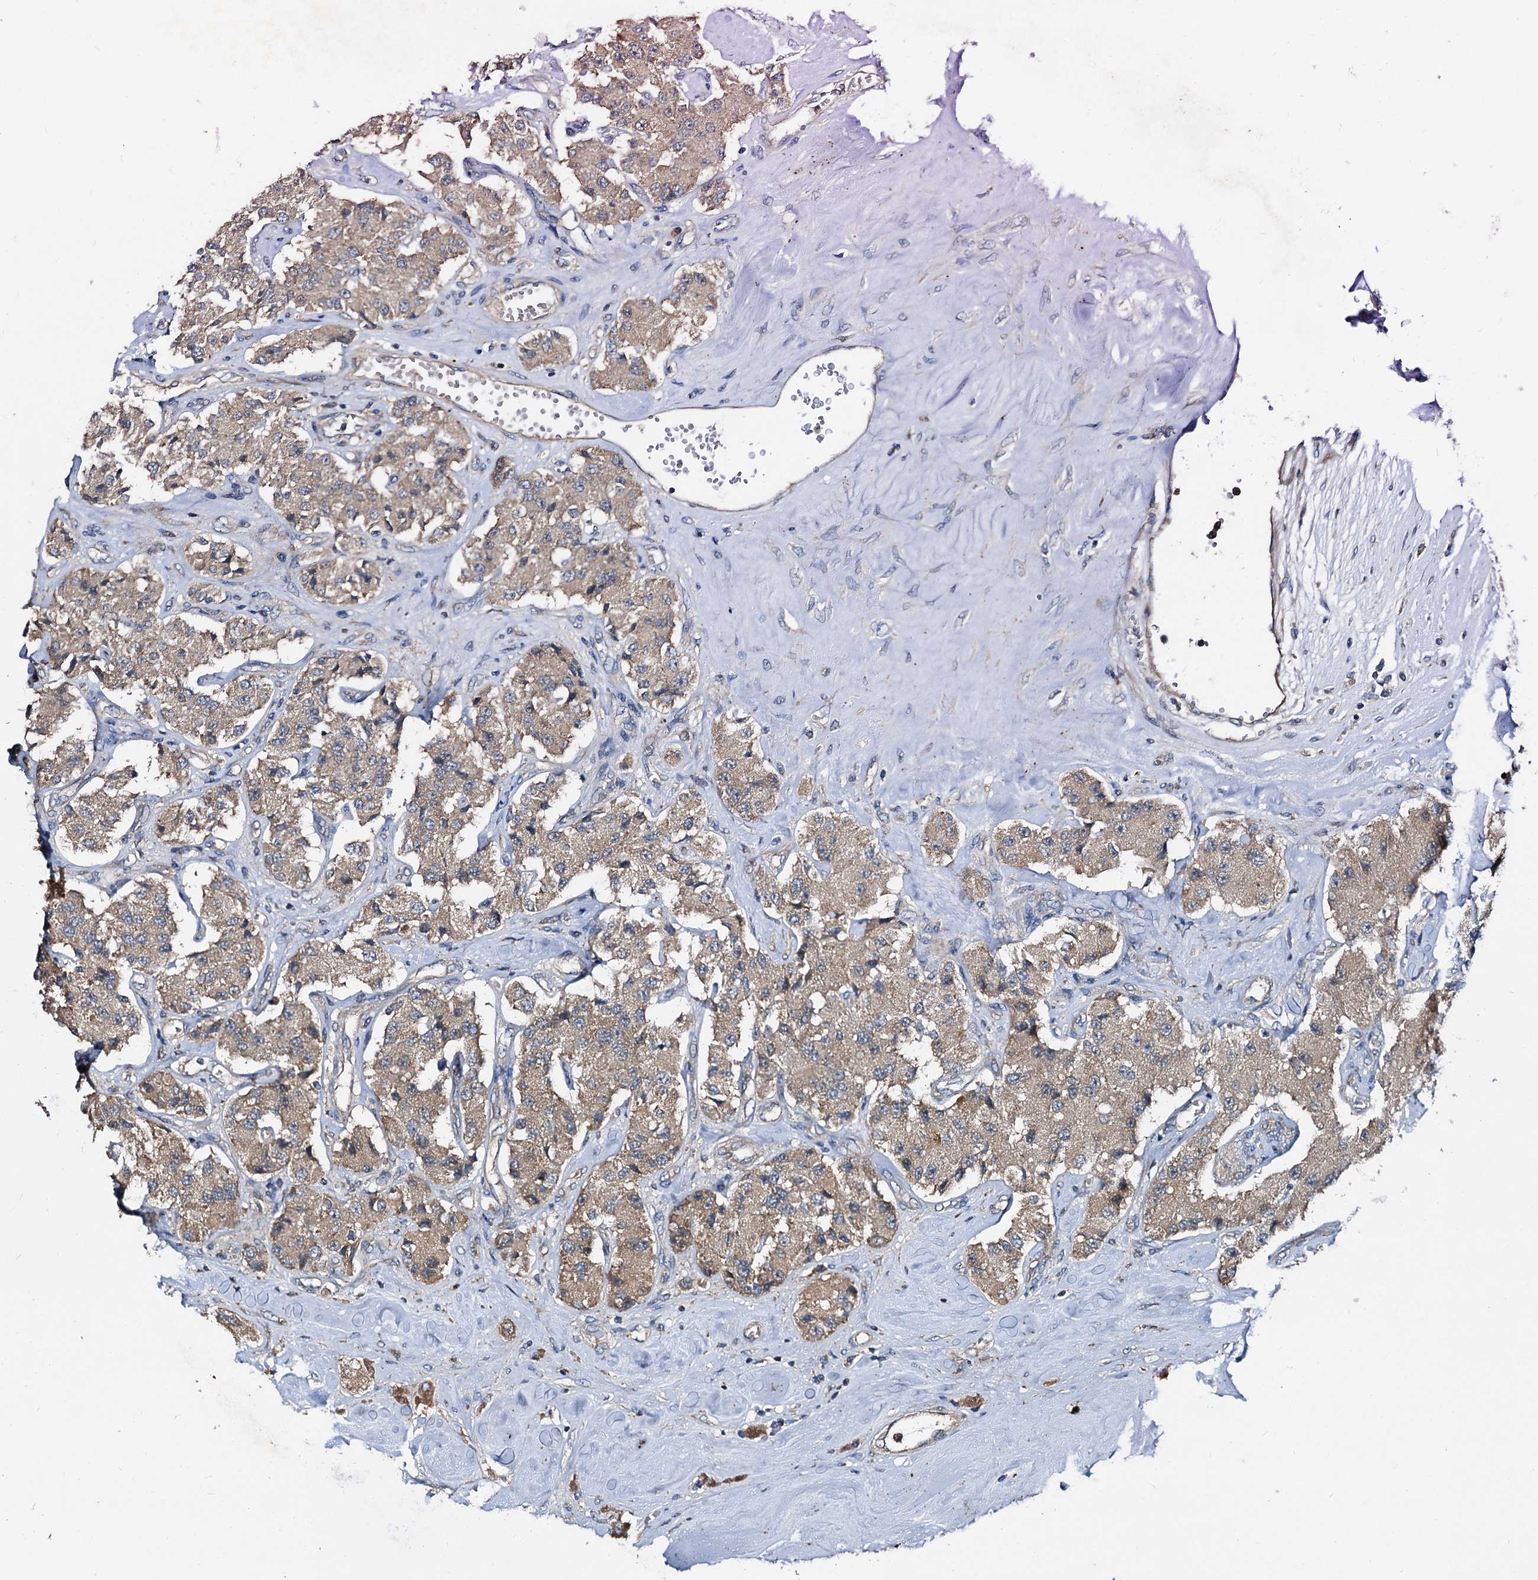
{"staining": {"intensity": "weak", "quantity": ">75%", "location": "cytoplasmic/membranous"}, "tissue": "carcinoid", "cell_type": "Tumor cells", "image_type": "cancer", "snomed": [{"axis": "morphology", "description": "Carcinoid, malignant, NOS"}, {"axis": "topography", "description": "Pancreas"}], "caption": "Protein expression analysis of carcinoid (malignant) displays weak cytoplasmic/membranous staining in approximately >75% of tumor cells. (IHC, brightfield microscopy, high magnification).", "gene": "CEP192", "patient": {"sex": "male", "age": 41}}